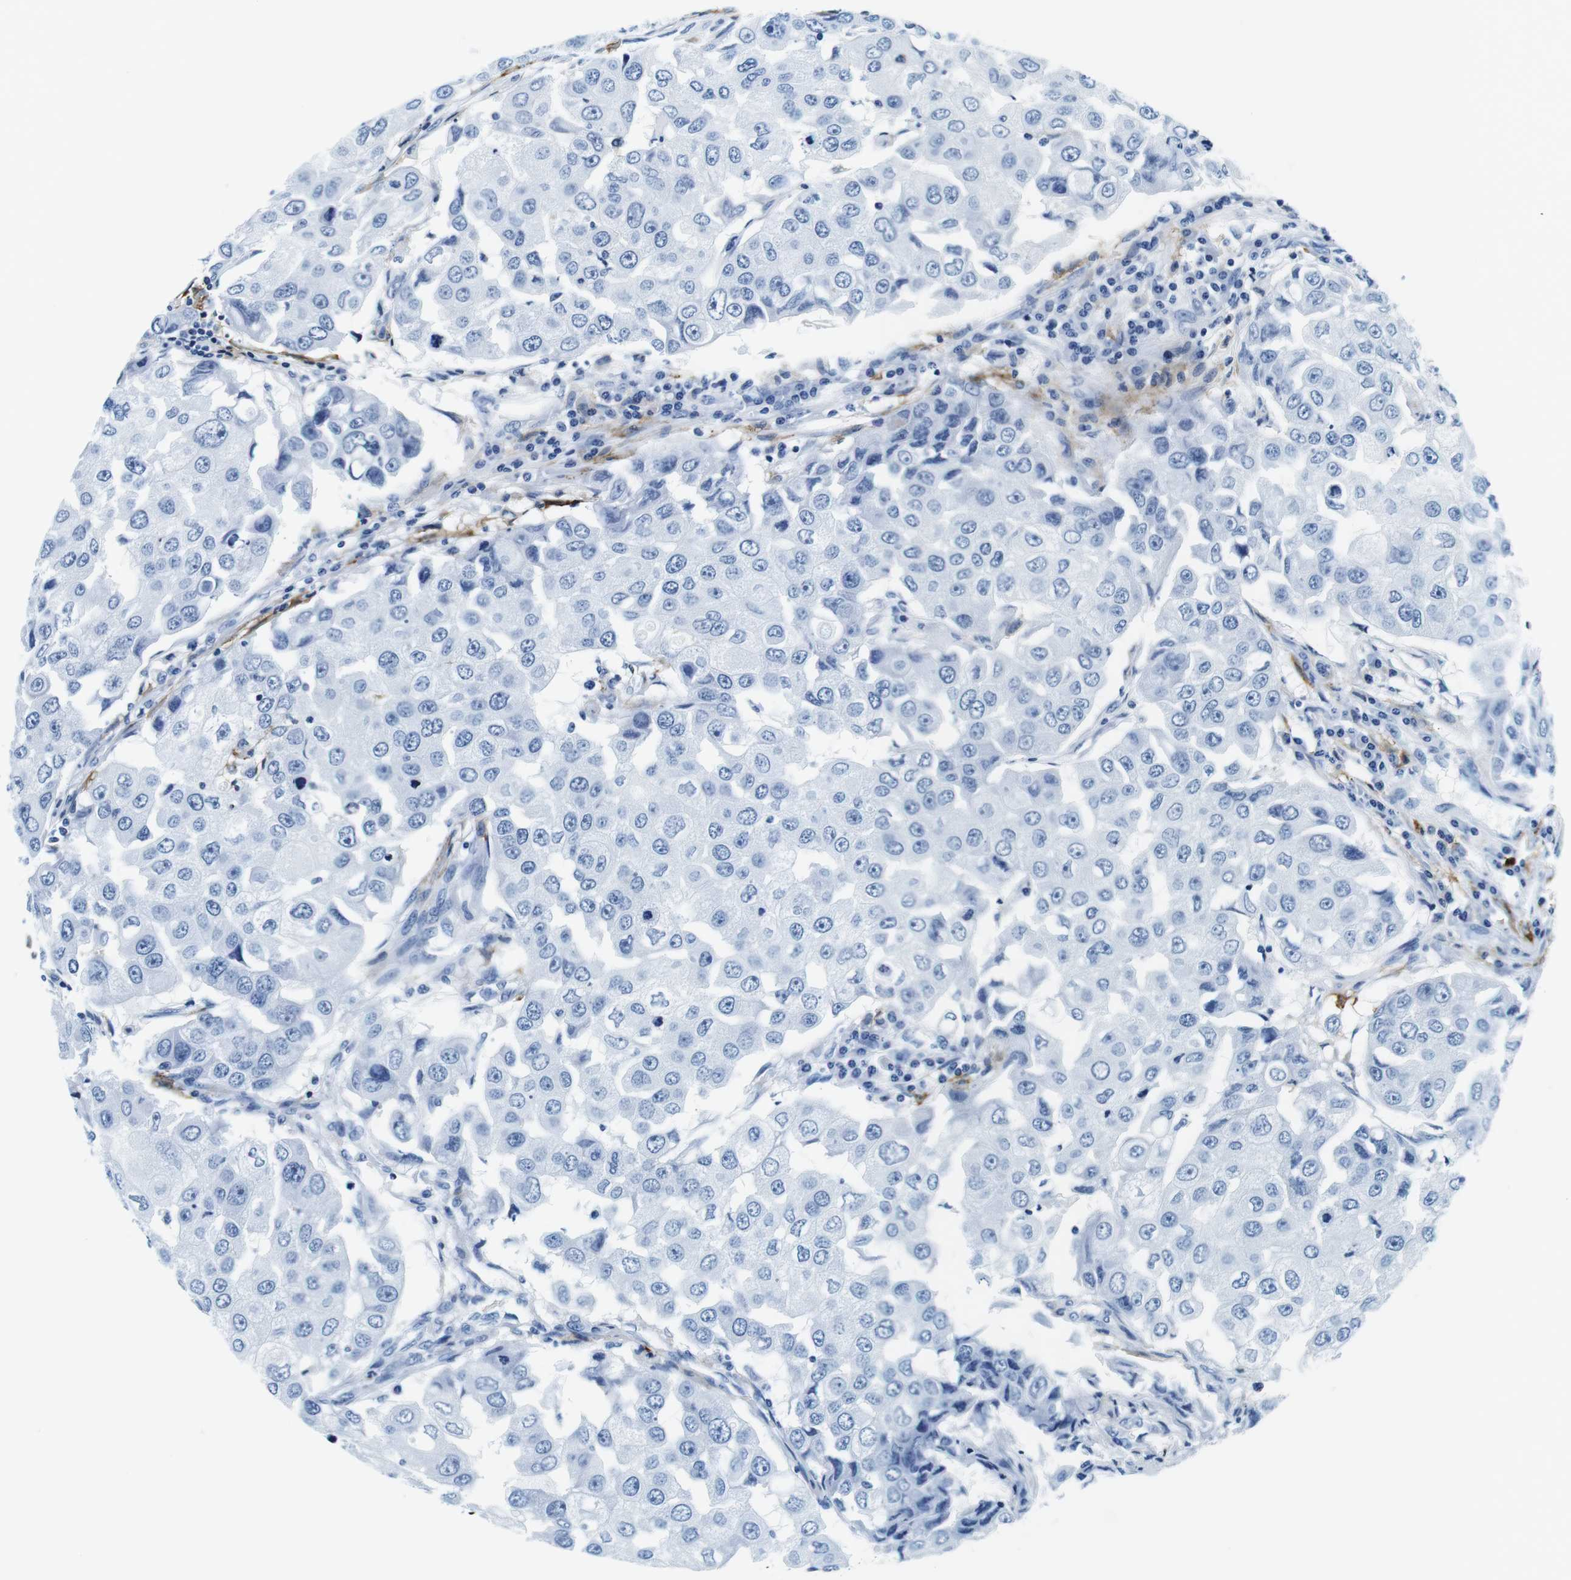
{"staining": {"intensity": "negative", "quantity": "none", "location": "none"}, "tissue": "breast cancer", "cell_type": "Tumor cells", "image_type": "cancer", "snomed": [{"axis": "morphology", "description": "Duct carcinoma"}, {"axis": "topography", "description": "Breast"}], "caption": "Immunohistochemical staining of breast cancer (invasive ductal carcinoma) exhibits no significant expression in tumor cells.", "gene": "HLA-DRB1", "patient": {"sex": "female", "age": 27}}